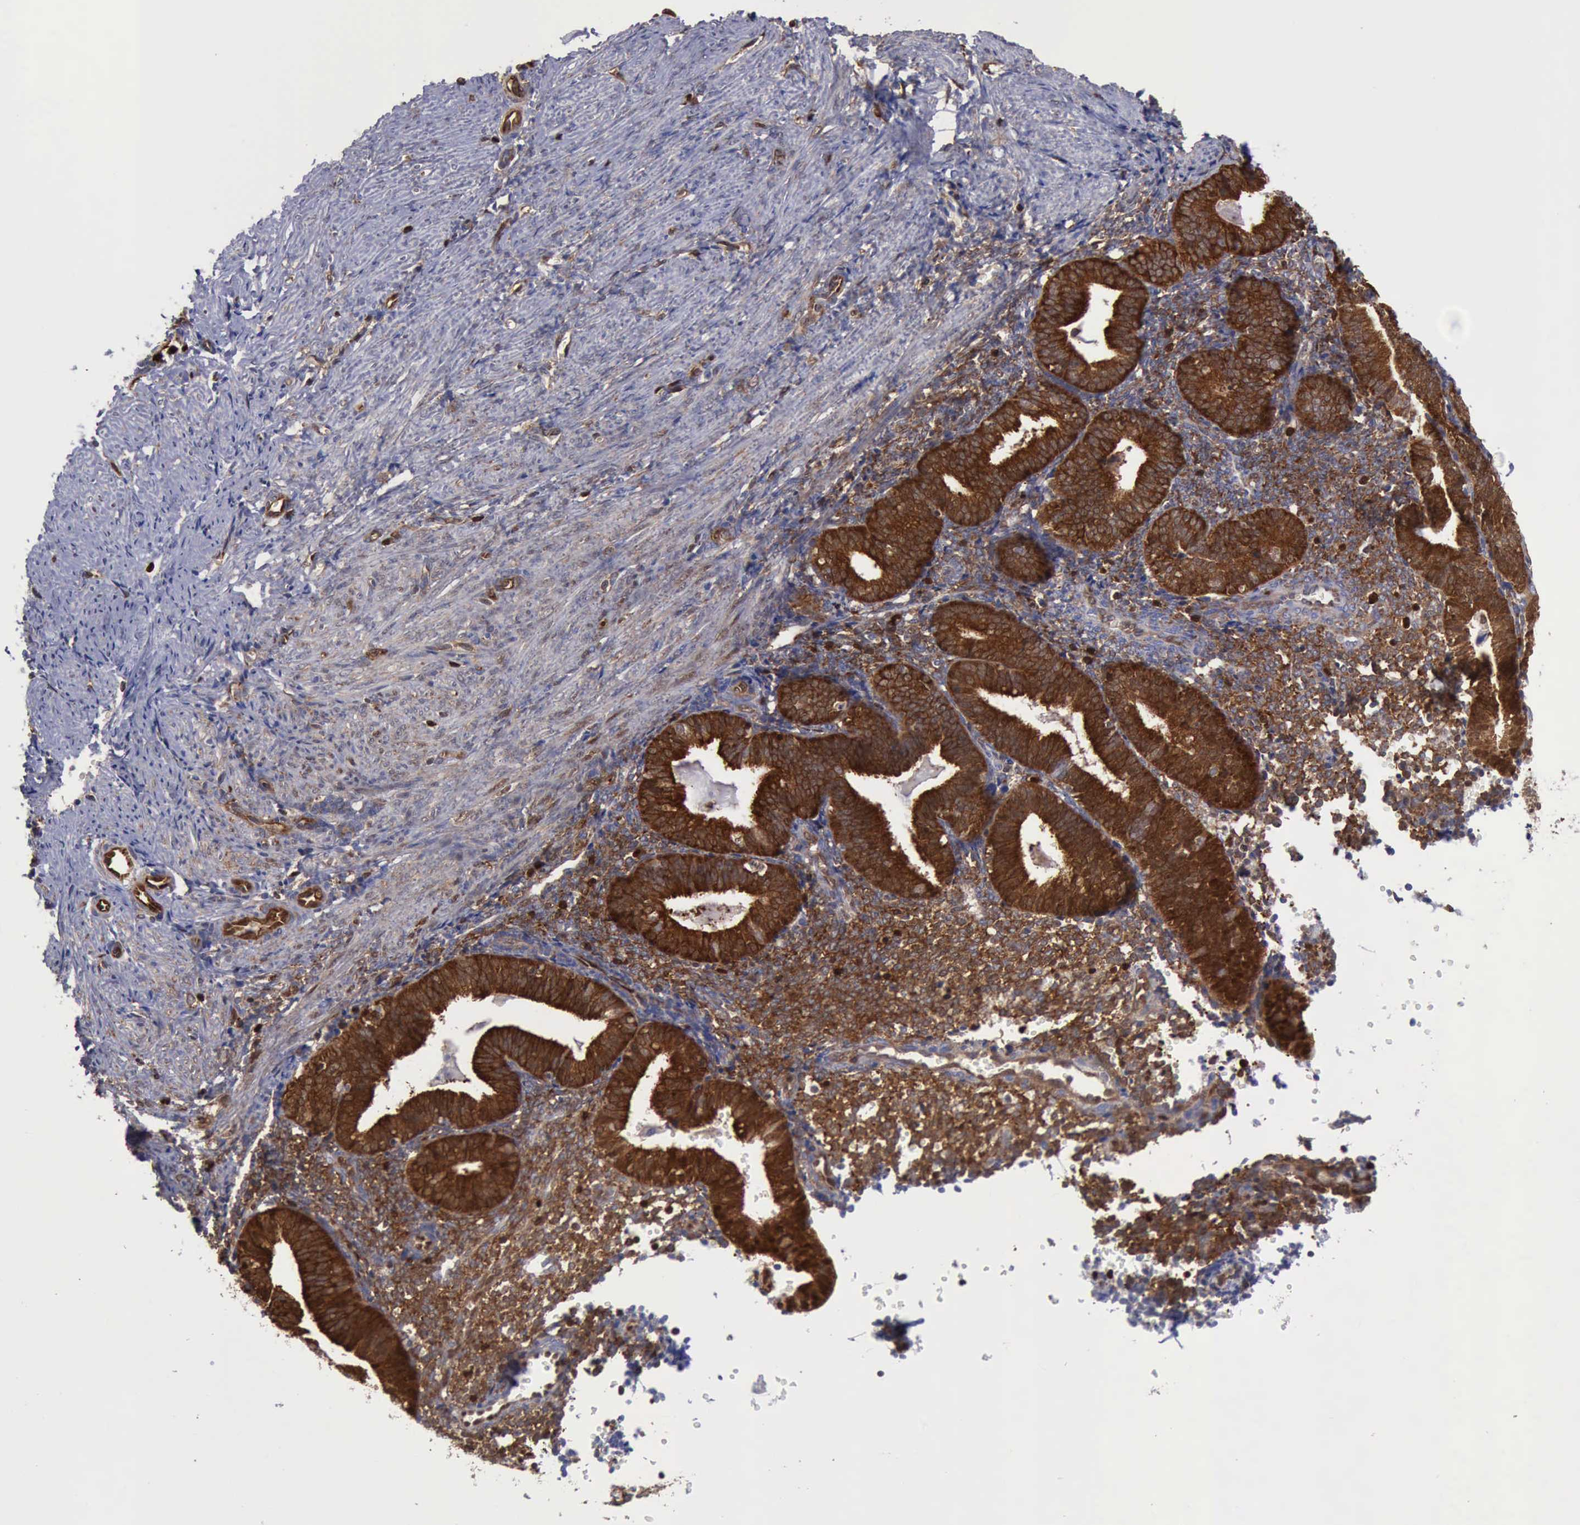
{"staining": {"intensity": "strong", "quantity": "25%-75%", "location": "cytoplasmic/membranous,nuclear"}, "tissue": "endometrium", "cell_type": "Cells in endometrial stroma", "image_type": "normal", "snomed": [{"axis": "morphology", "description": "Normal tissue, NOS"}, {"axis": "topography", "description": "Endometrium"}], "caption": "Endometrium stained for a protein reveals strong cytoplasmic/membranous,nuclear positivity in cells in endometrial stroma. The staining was performed using DAB (3,3'-diaminobenzidine) to visualize the protein expression in brown, while the nuclei were stained in blue with hematoxylin (Magnification: 20x).", "gene": "PDCD4", "patient": {"sex": "female", "age": 53}}